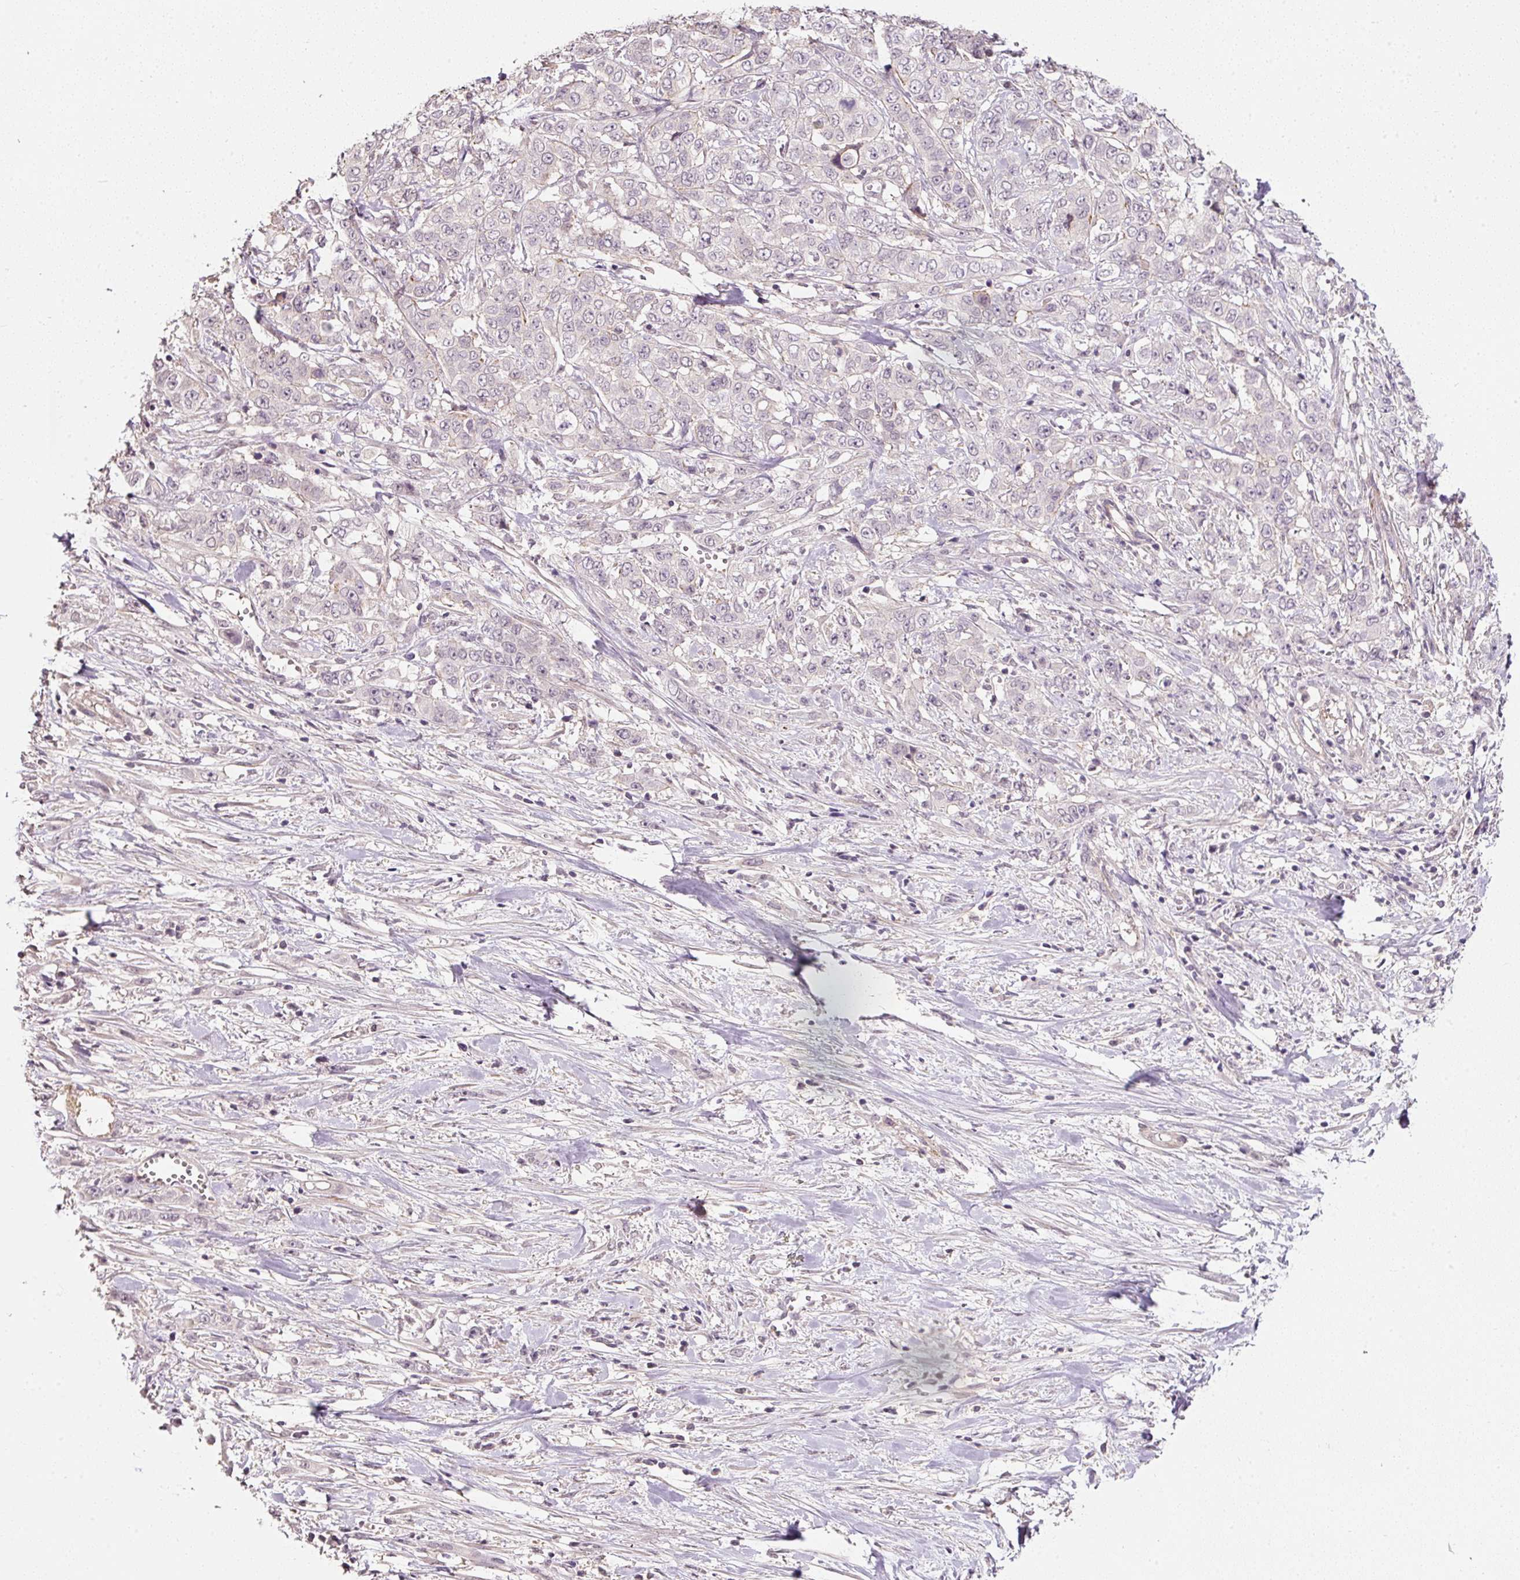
{"staining": {"intensity": "negative", "quantity": "none", "location": "none"}, "tissue": "stomach cancer", "cell_type": "Tumor cells", "image_type": "cancer", "snomed": [{"axis": "morphology", "description": "Adenocarcinoma, NOS"}, {"axis": "topography", "description": "Stomach, upper"}], "caption": "Human adenocarcinoma (stomach) stained for a protein using immunohistochemistry (IHC) exhibits no expression in tumor cells.", "gene": "TIRAP", "patient": {"sex": "male", "age": 62}}